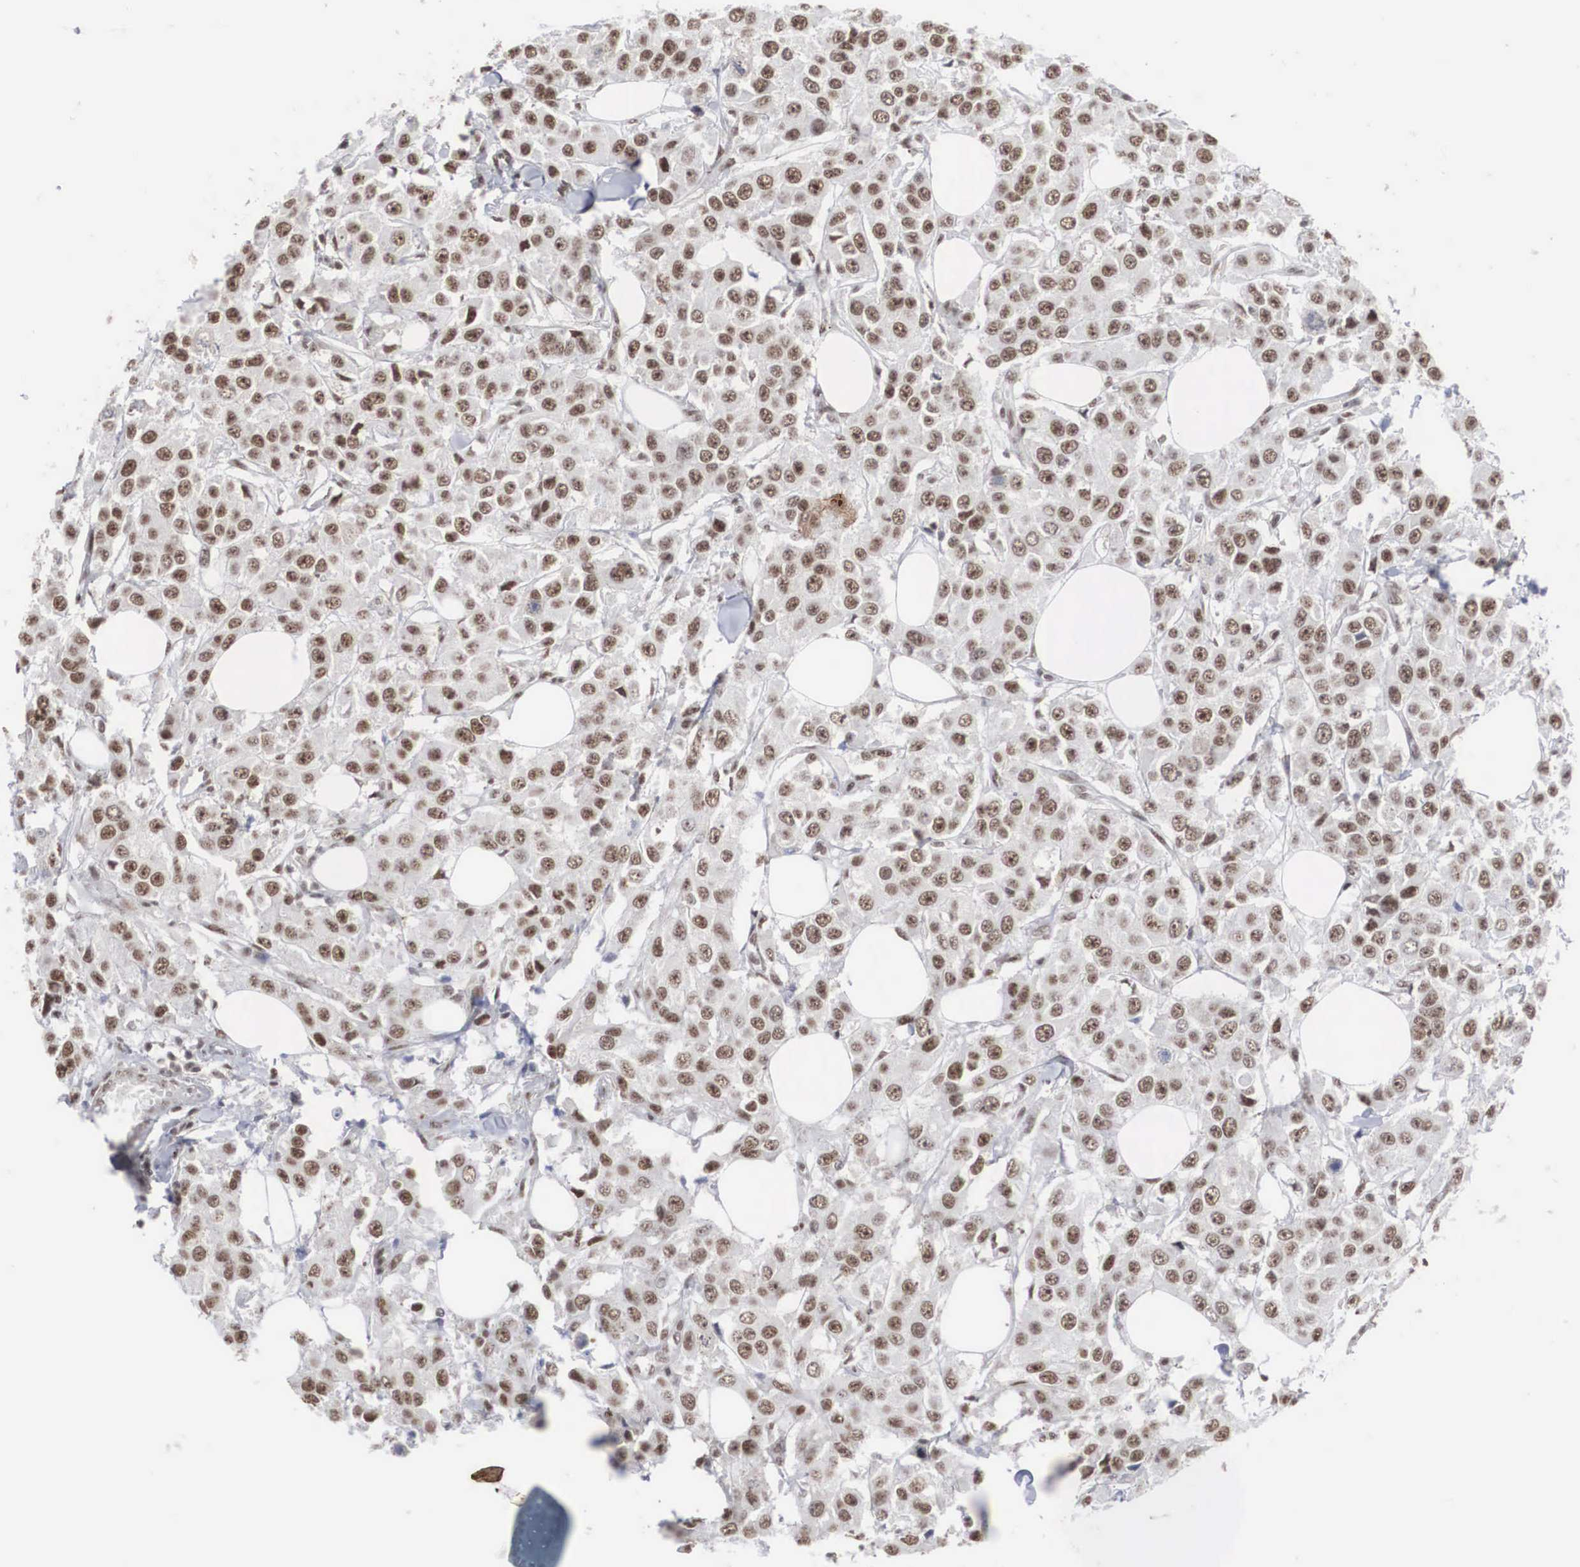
{"staining": {"intensity": "strong", "quantity": ">75%", "location": "nuclear"}, "tissue": "breast cancer", "cell_type": "Tumor cells", "image_type": "cancer", "snomed": [{"axis": "morphology", "description": "Duct carcinoma"}, {"axis": "topography", "description": "Breast"}], "caption": "Immunohistochemistry (IHC) staining of invasive ductal carcinoma (breast), which reveals high levels of strong nuclear positivity in approximately >75% of tumor cells indicating strong nuclear protein staining. The staining was performed using DAB (brown) for protein detection and nuclei were counterstained in hematoxylin (blue).", "gene": "AUTS2", "patient": {"sex": "female", "age": 58}}